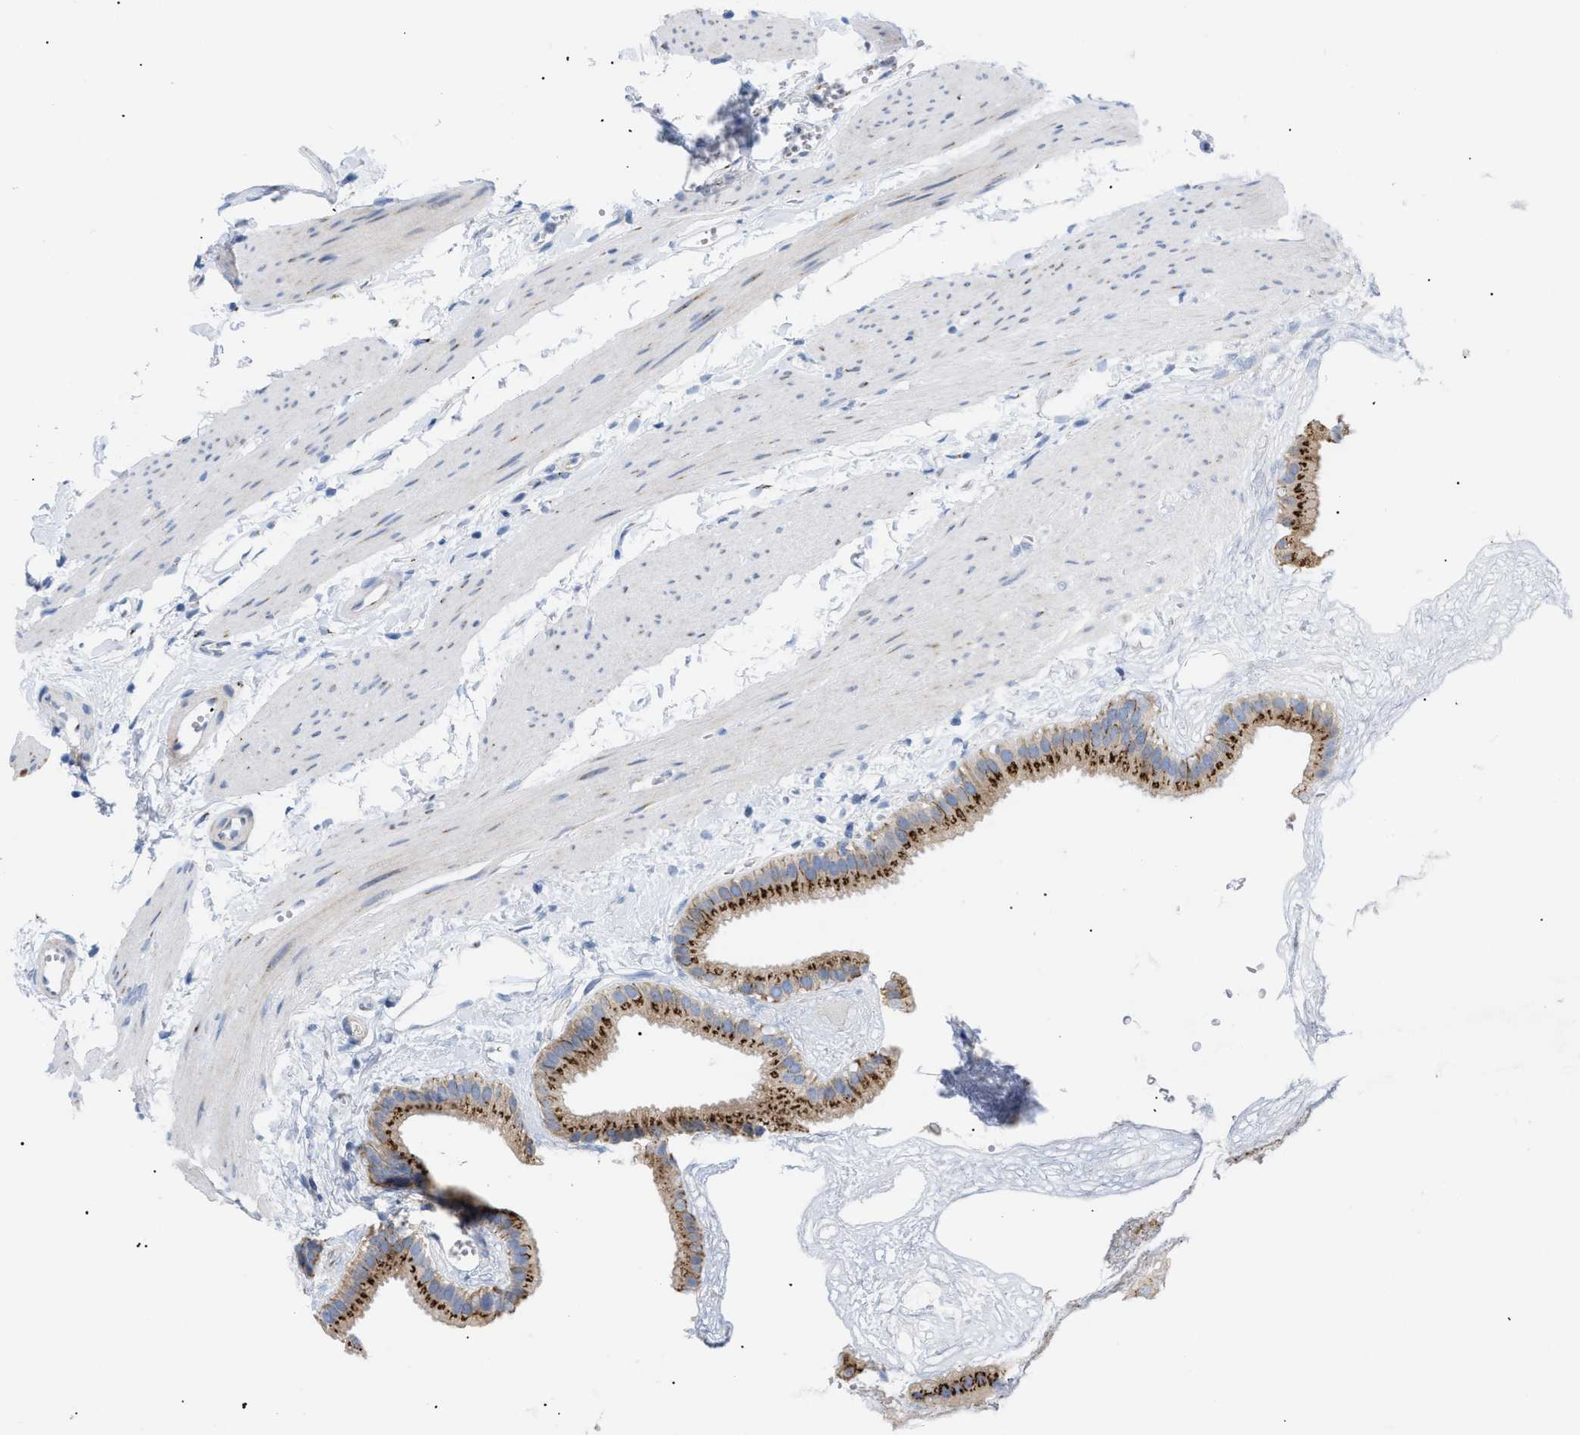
{"staining": {"intensity": "strong", "quantity": ">75%", "location": "cytoplasmic/membranous"}, "tissue": "gallbladder", "cell_type": "Glandular cells", "image_type": "normal", "snomed": [{"axis": "morphology", "description": "Normal tissue, NOS"}, {"axis": "topography", "description": "Gallbladder"}], "caption": "Protein staining displays strong cytoplasmic/membranous positivity in approximately >75% of glandular cells in normal gallbladder. (IHC, brightfield microscopy, high magnification).", "gene": "TMEM17", "patient": {"sex": "female", "age": 64}}